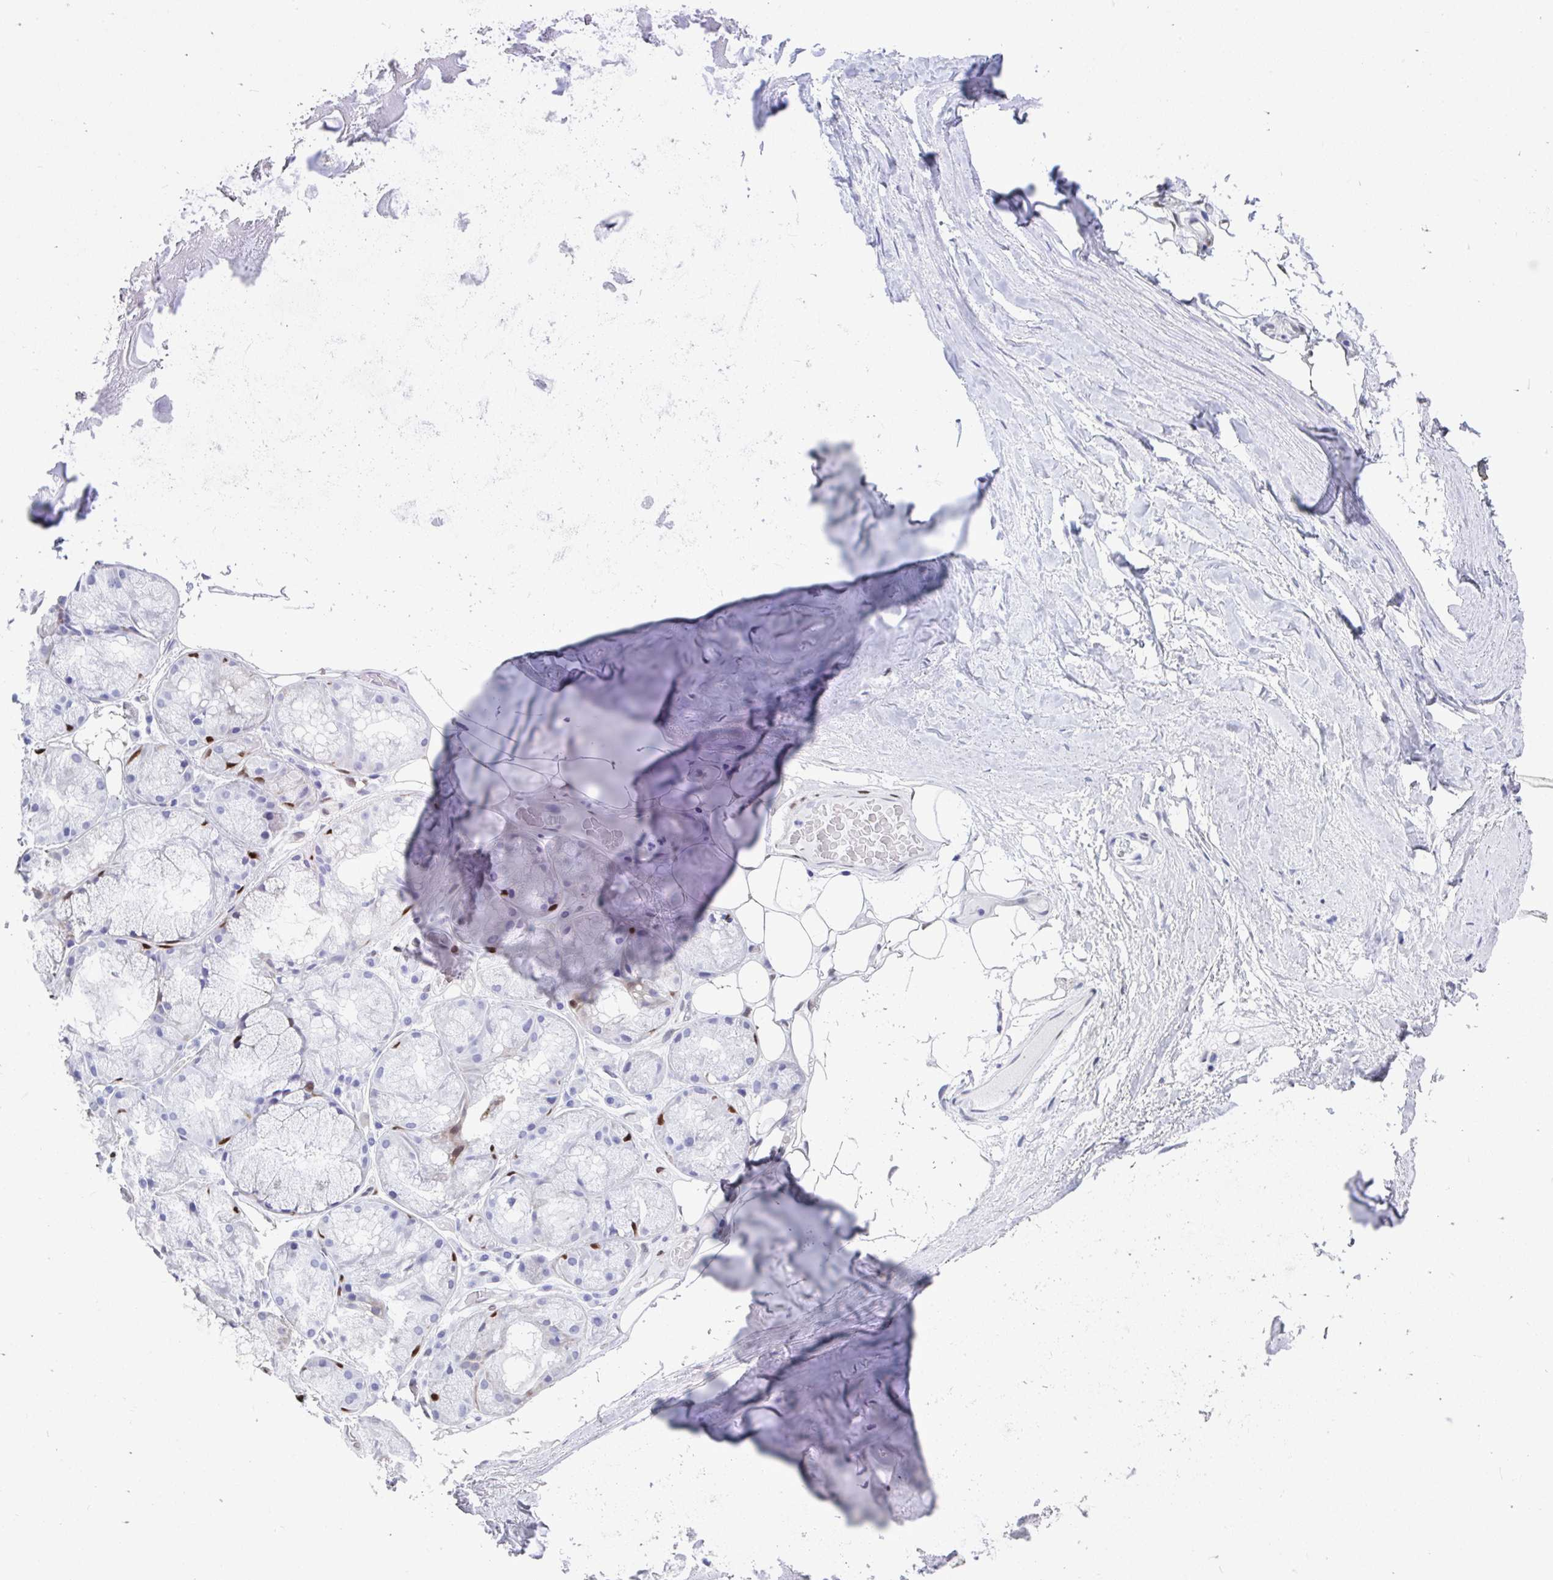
{"staining": {"intensity": "negative", "quantity": "none", "location": "none"}, "tissue": "adipose tissue", "cell_type": "Adipocytes", "image_type": "normal", "snomed": [{"axis": "morphology", "description": "Normal tissue, NOS"}, {"axis": "topography", "description": "Lymph node"}, {"axis": "topography", "description": "Cartilage tissue"}, {"axis": "topography", "description": "Nasopharynx"}], "caption": "Protein analysis of normal adipose tissue shows no significant expression in adipocytes. The staining was performed using DAB to visualize the protein expression in brown, while the nuclei were stained in blue with hematoxylin (Magnification: 20x).", "gene": "RBPMS", "patient": {"sex": "male", "age": 63}}